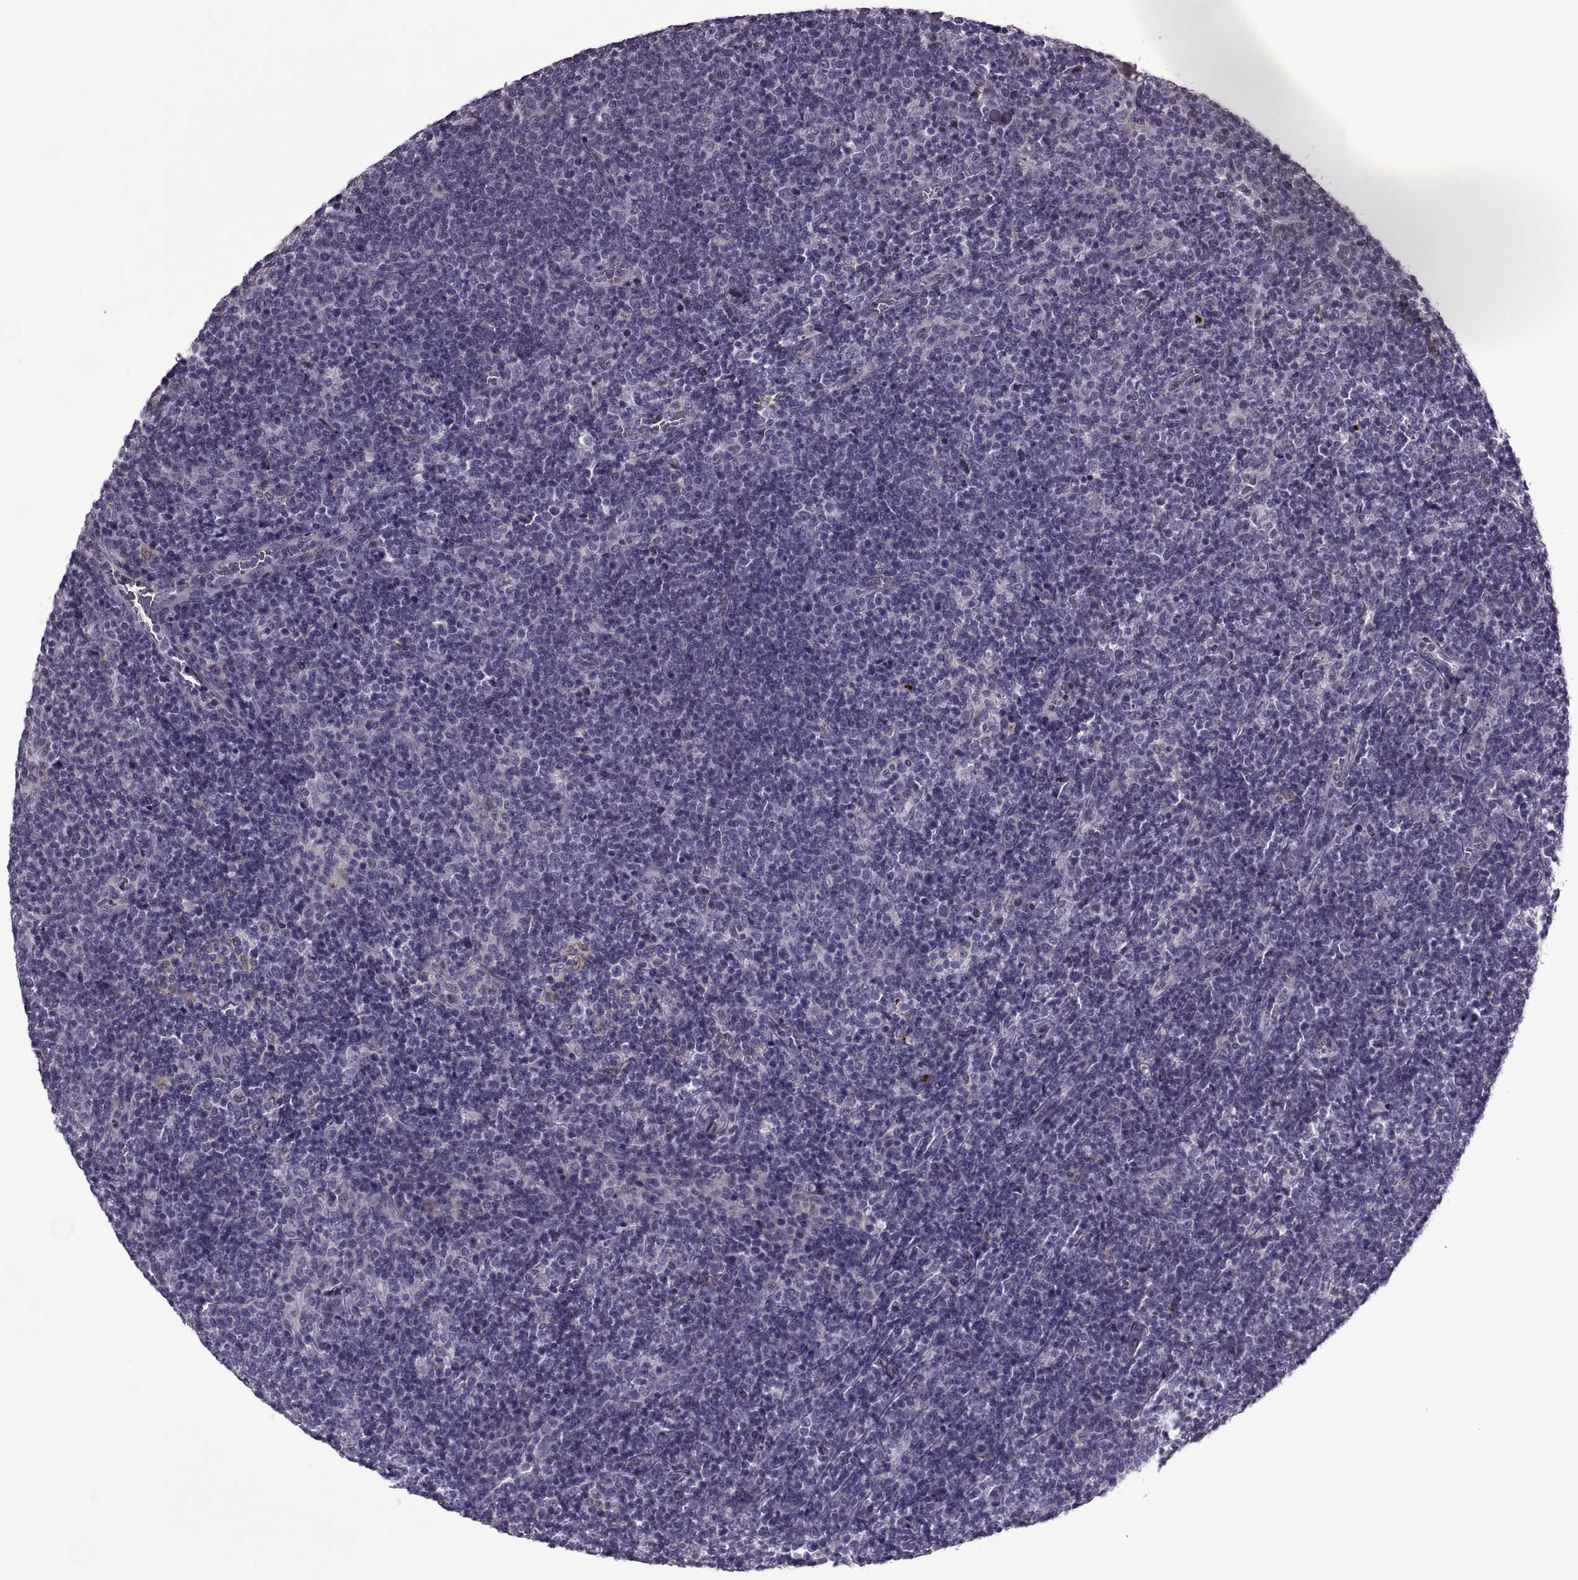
{"staining": {"intensity": "negative", "quantity": "none", "location": "none"}, "tissue": "lymphoma", "cell_type": "Tumor cells", "image_type": "cancer", "snomed": [{"axis": "morphology", "description": "Malignant lymphoma, non-Hodgkin's type, High grade"}, {"axis": "topography", "description": "Lymph node"}], "caption": "This is an immunohistochemistry (IHC) image of lymphoma. There is no expression in tumor cells.", "gene": "ODF3", "patient": {"sex": "male", "age": 61}}